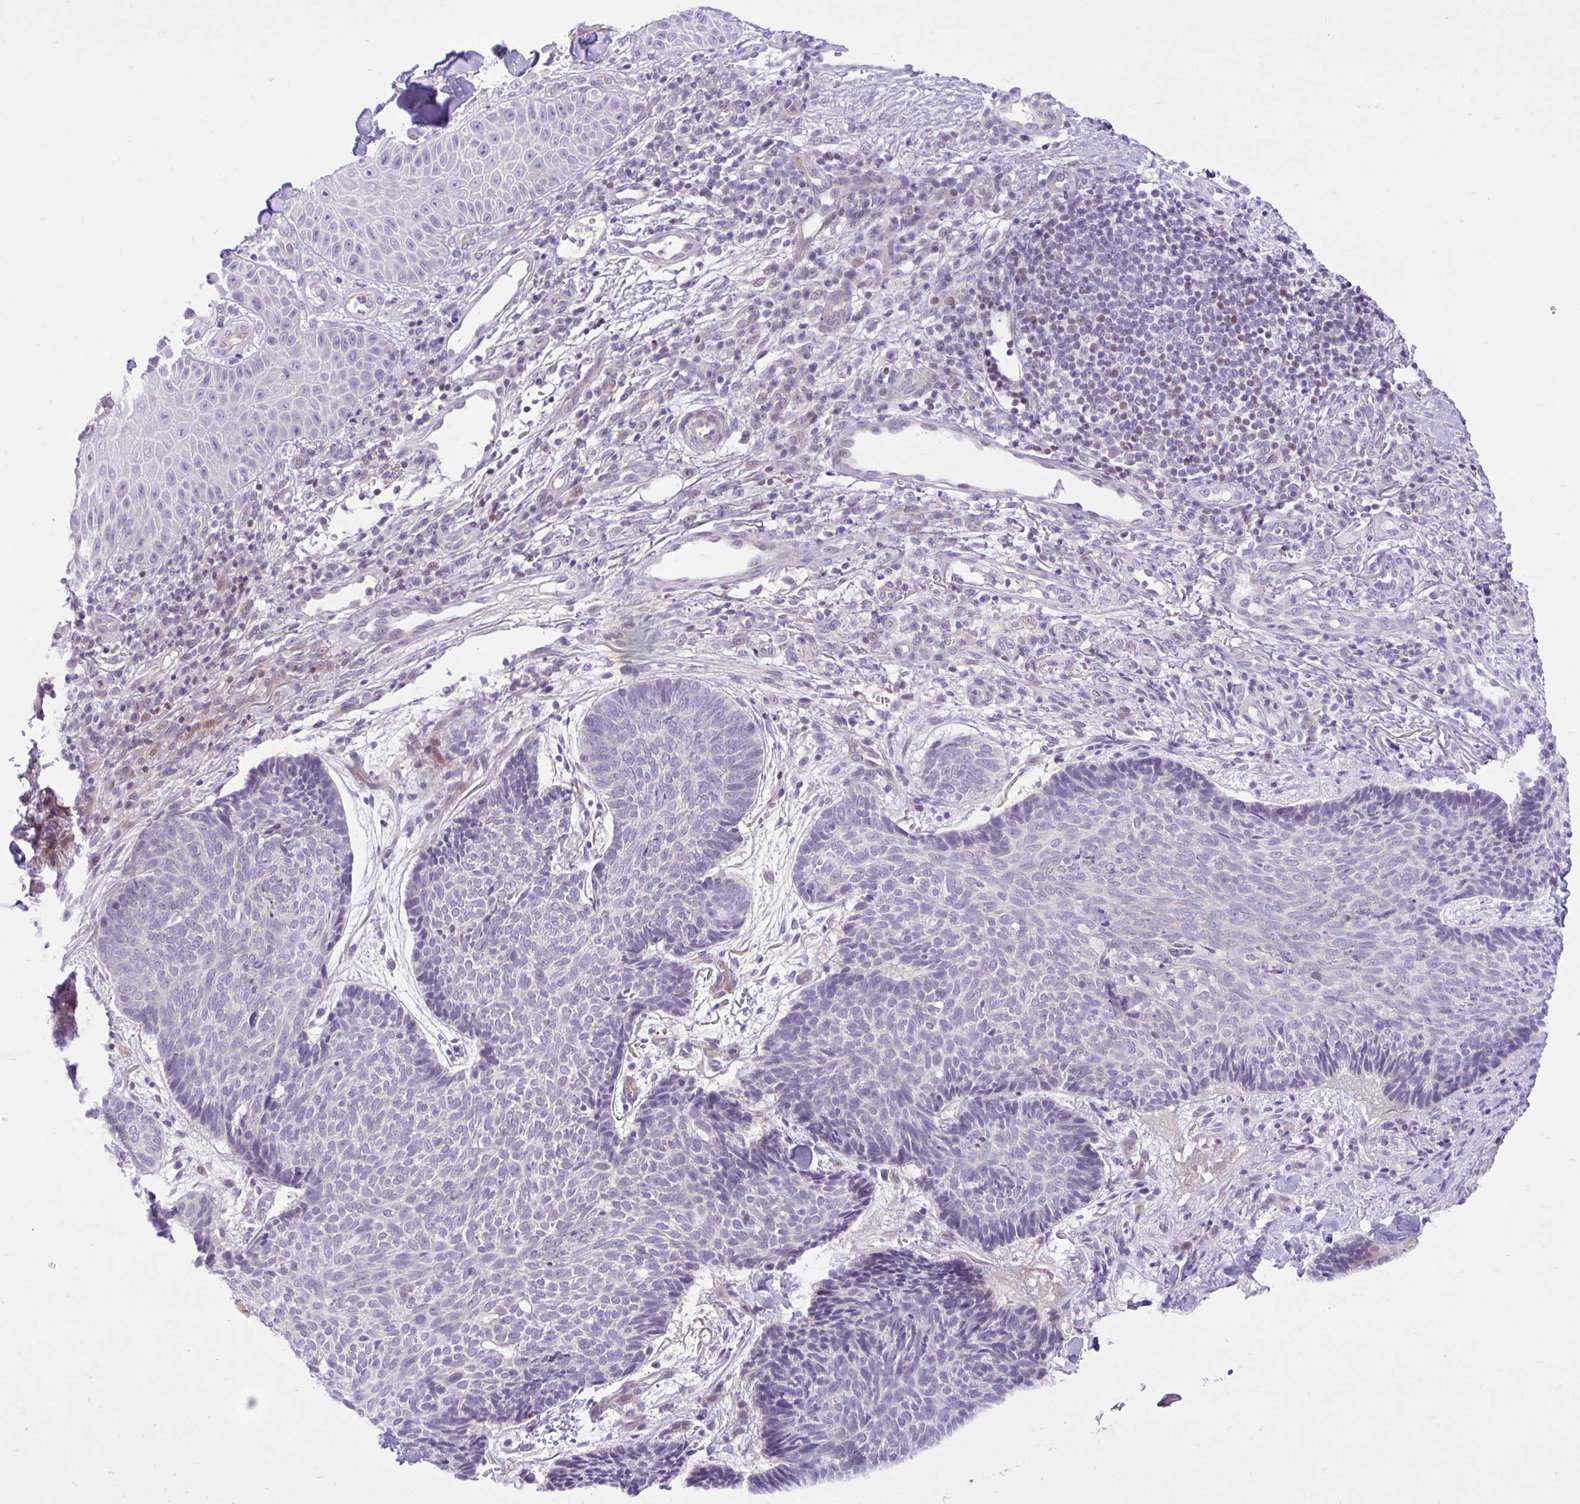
{"staining": {"intensity": "negative", "quantity": "none", "location": "none"}, "tissue": "skin cancer", "cell_type": "Tumor cells", "image_type": "cancer", "snomed": [{"axis": "morphology", "description": "Normal tissue, NOS"}, {"axis": "morphology", "description": "Basal cell carcinoma"}, {"axis": "topography", "description": "Skin"}], "caption": "IHC photomicrograph of human skin cancer stained for a protein (brown), which demonstrates no expression in tumor cells.", "gene": "ZNF101", "patient": {"sex": "male", "age": 50}}